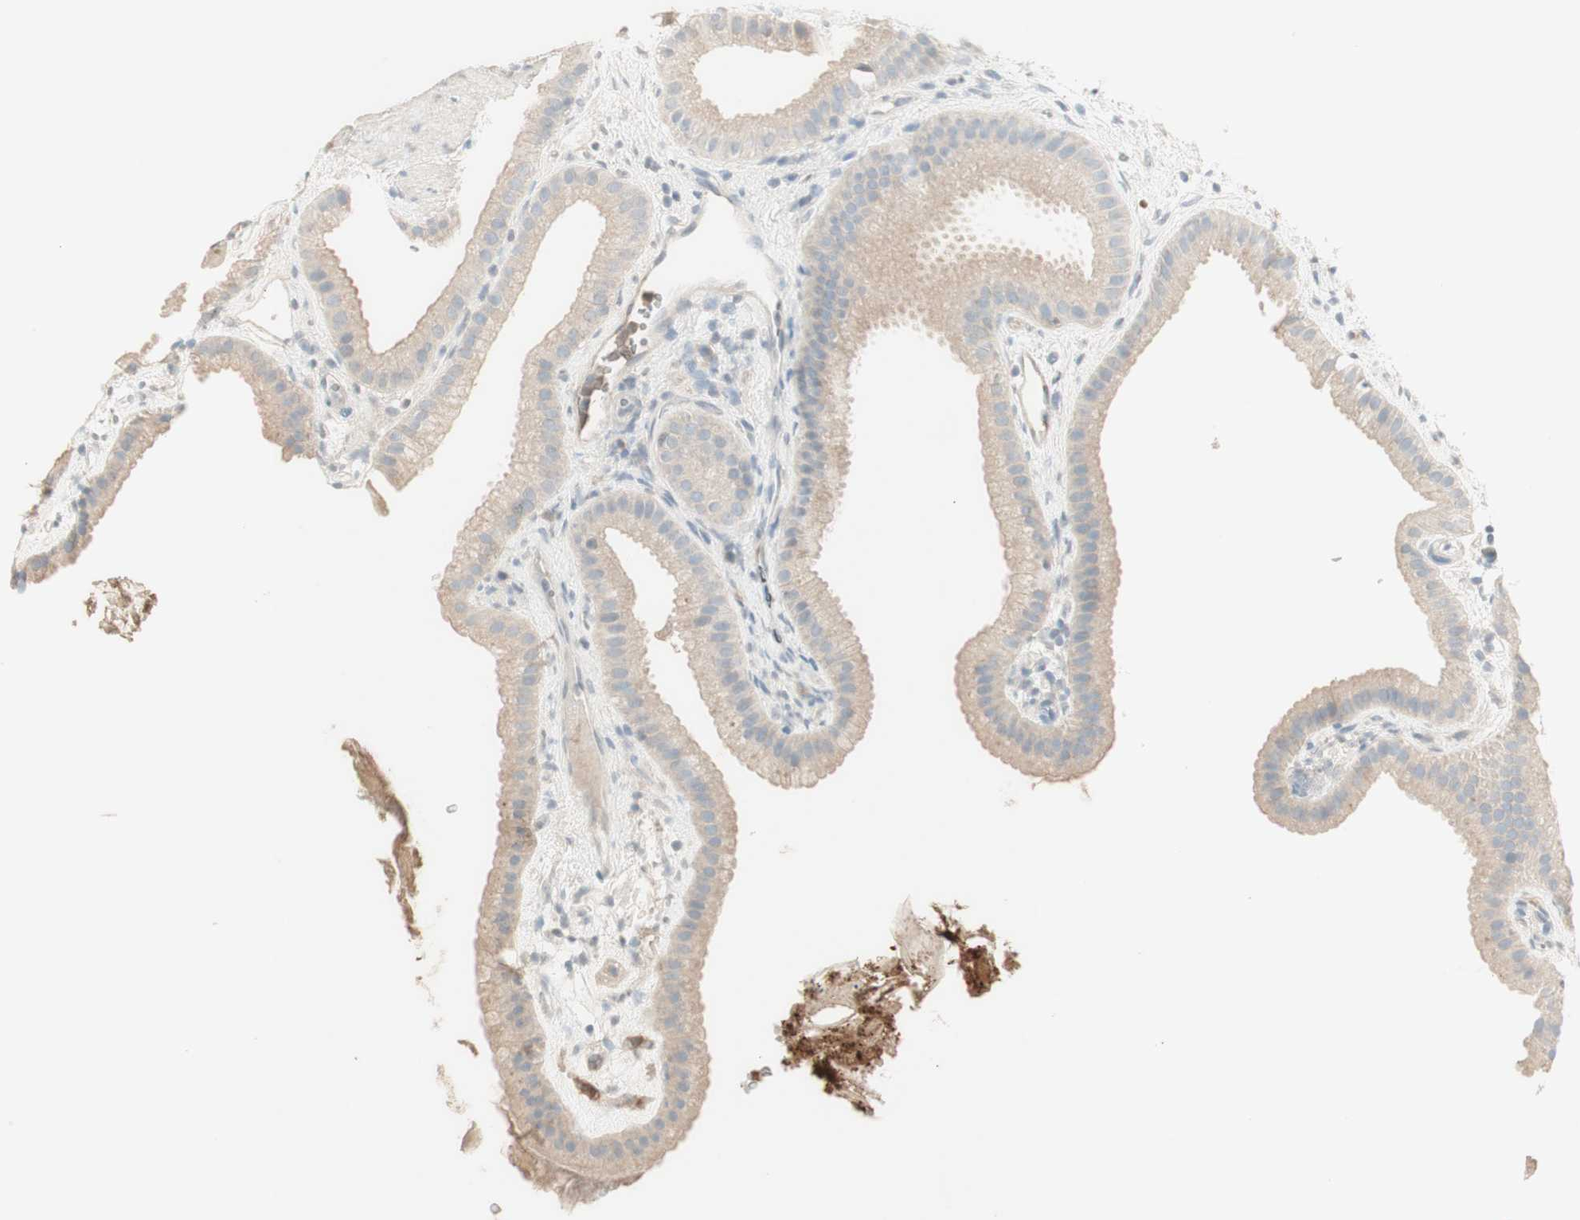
{"staining": {"intensity": "weak", "quantity": ">75%", "location": "cytoplasmic/membranous"}, "tissue": "gallbladder", "cell_type": "Glandular cells", "image_type": "normal", "snomed": [{"axis": "morphology", "description": "Normal tissue, NOS"}, {"axis": "topography", "description": "Gallbladder"}], "caption": "Human gallbladder stained for a protein (brown) demonstrates weak cytoplasmic/membranous positive staining in approximately >75% of glandular cells.", "gene": "IFNG", "patient": {"sex": "female", "age": 64}}